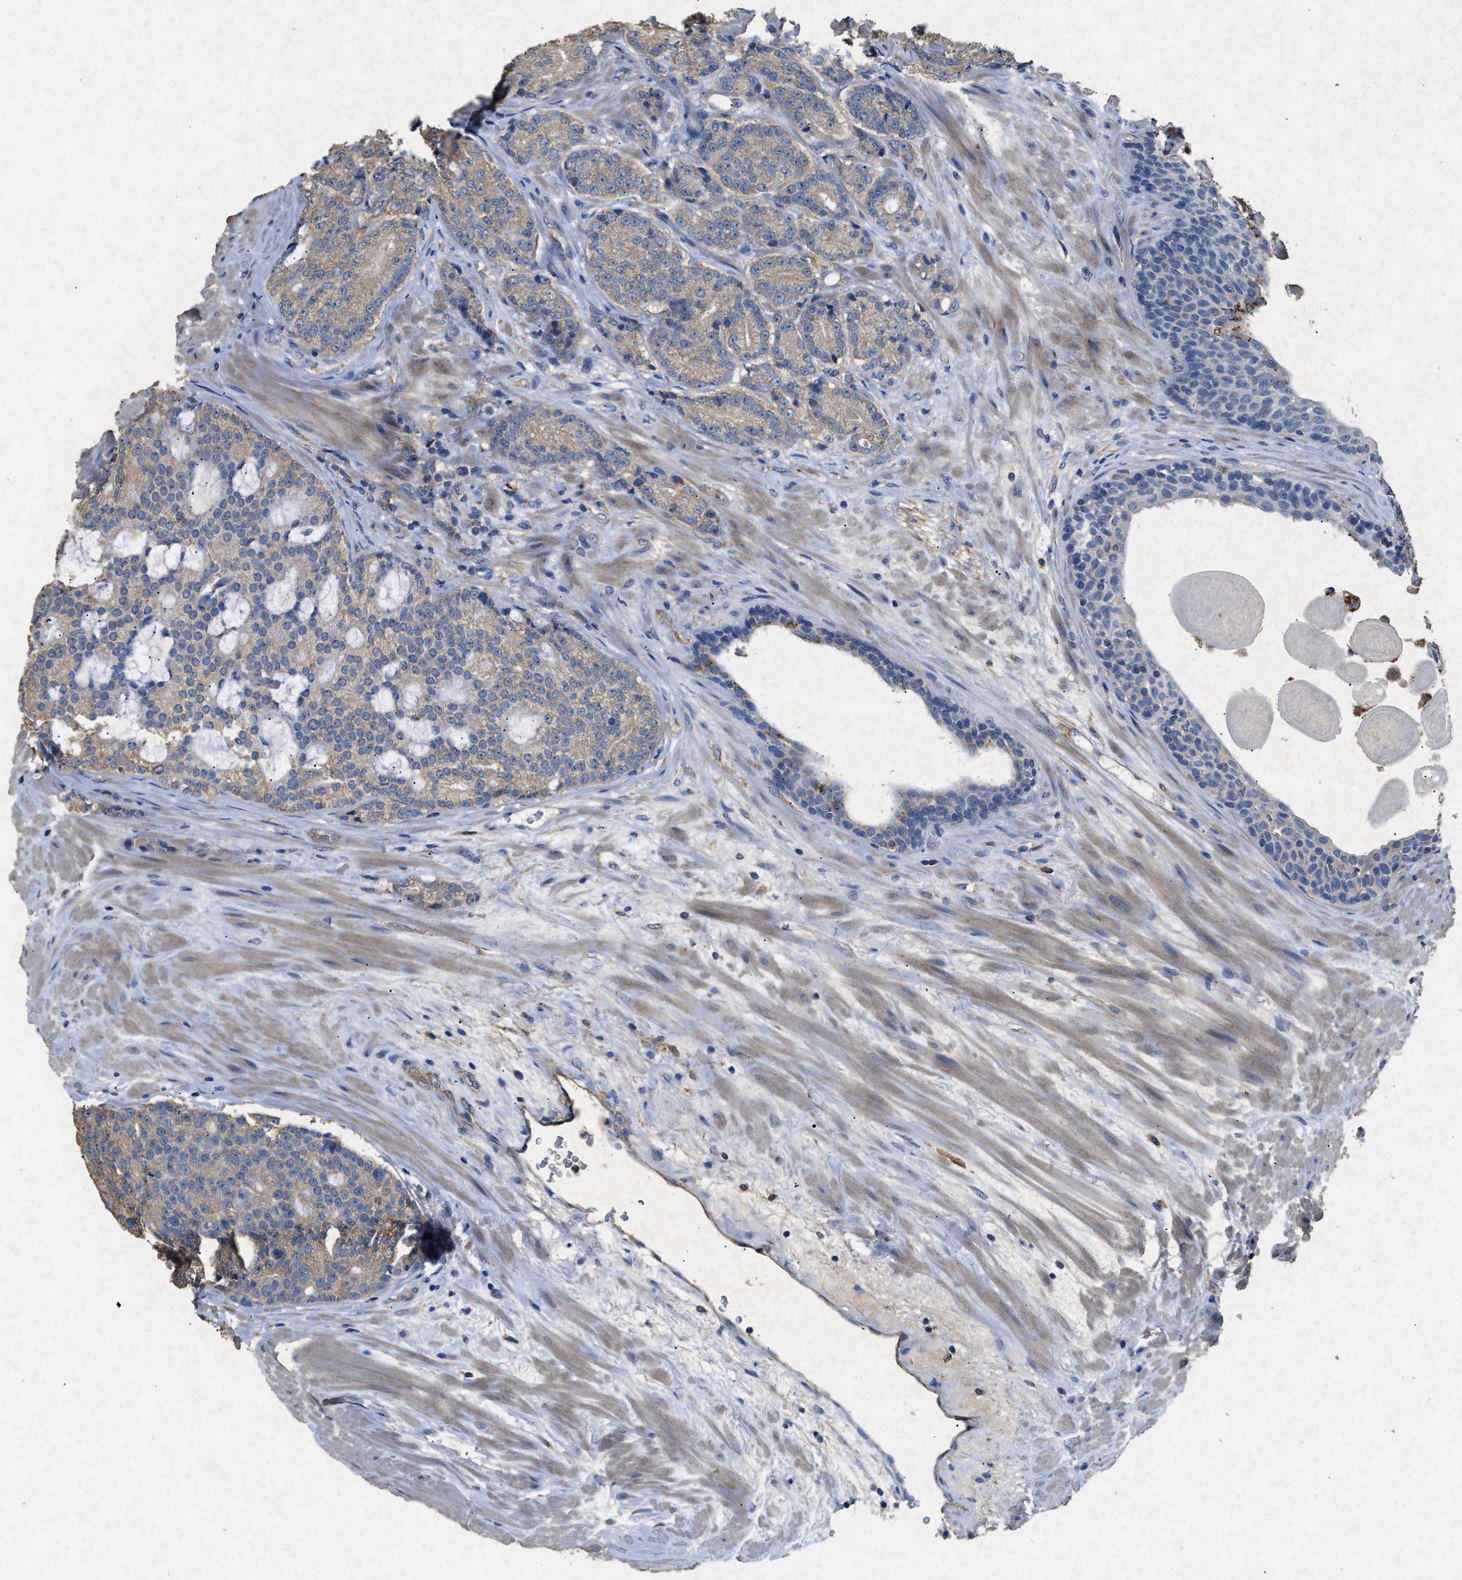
{"staining": {"intensity": "weak", "quantity": ">75%", "location": "cytoplasmic/membranous"}, "tissue": "prostate cancer", "cell_type": "Tumor cells", "image_type": "cancer", "snomed": [{"axis": "morphology", "description": "Adenocarcinoma, High grade"}, {"axis": "topography", "description": "Prostate"}], "caption": "An image of prostate cancer (adenocarcinoma (high-grade)) stained for a protein exhibits weak cytoplasmic/membranous brown staining in tumor cells.", "gene": "CDK15", "patient": {"sex": "male", "age": 61}}